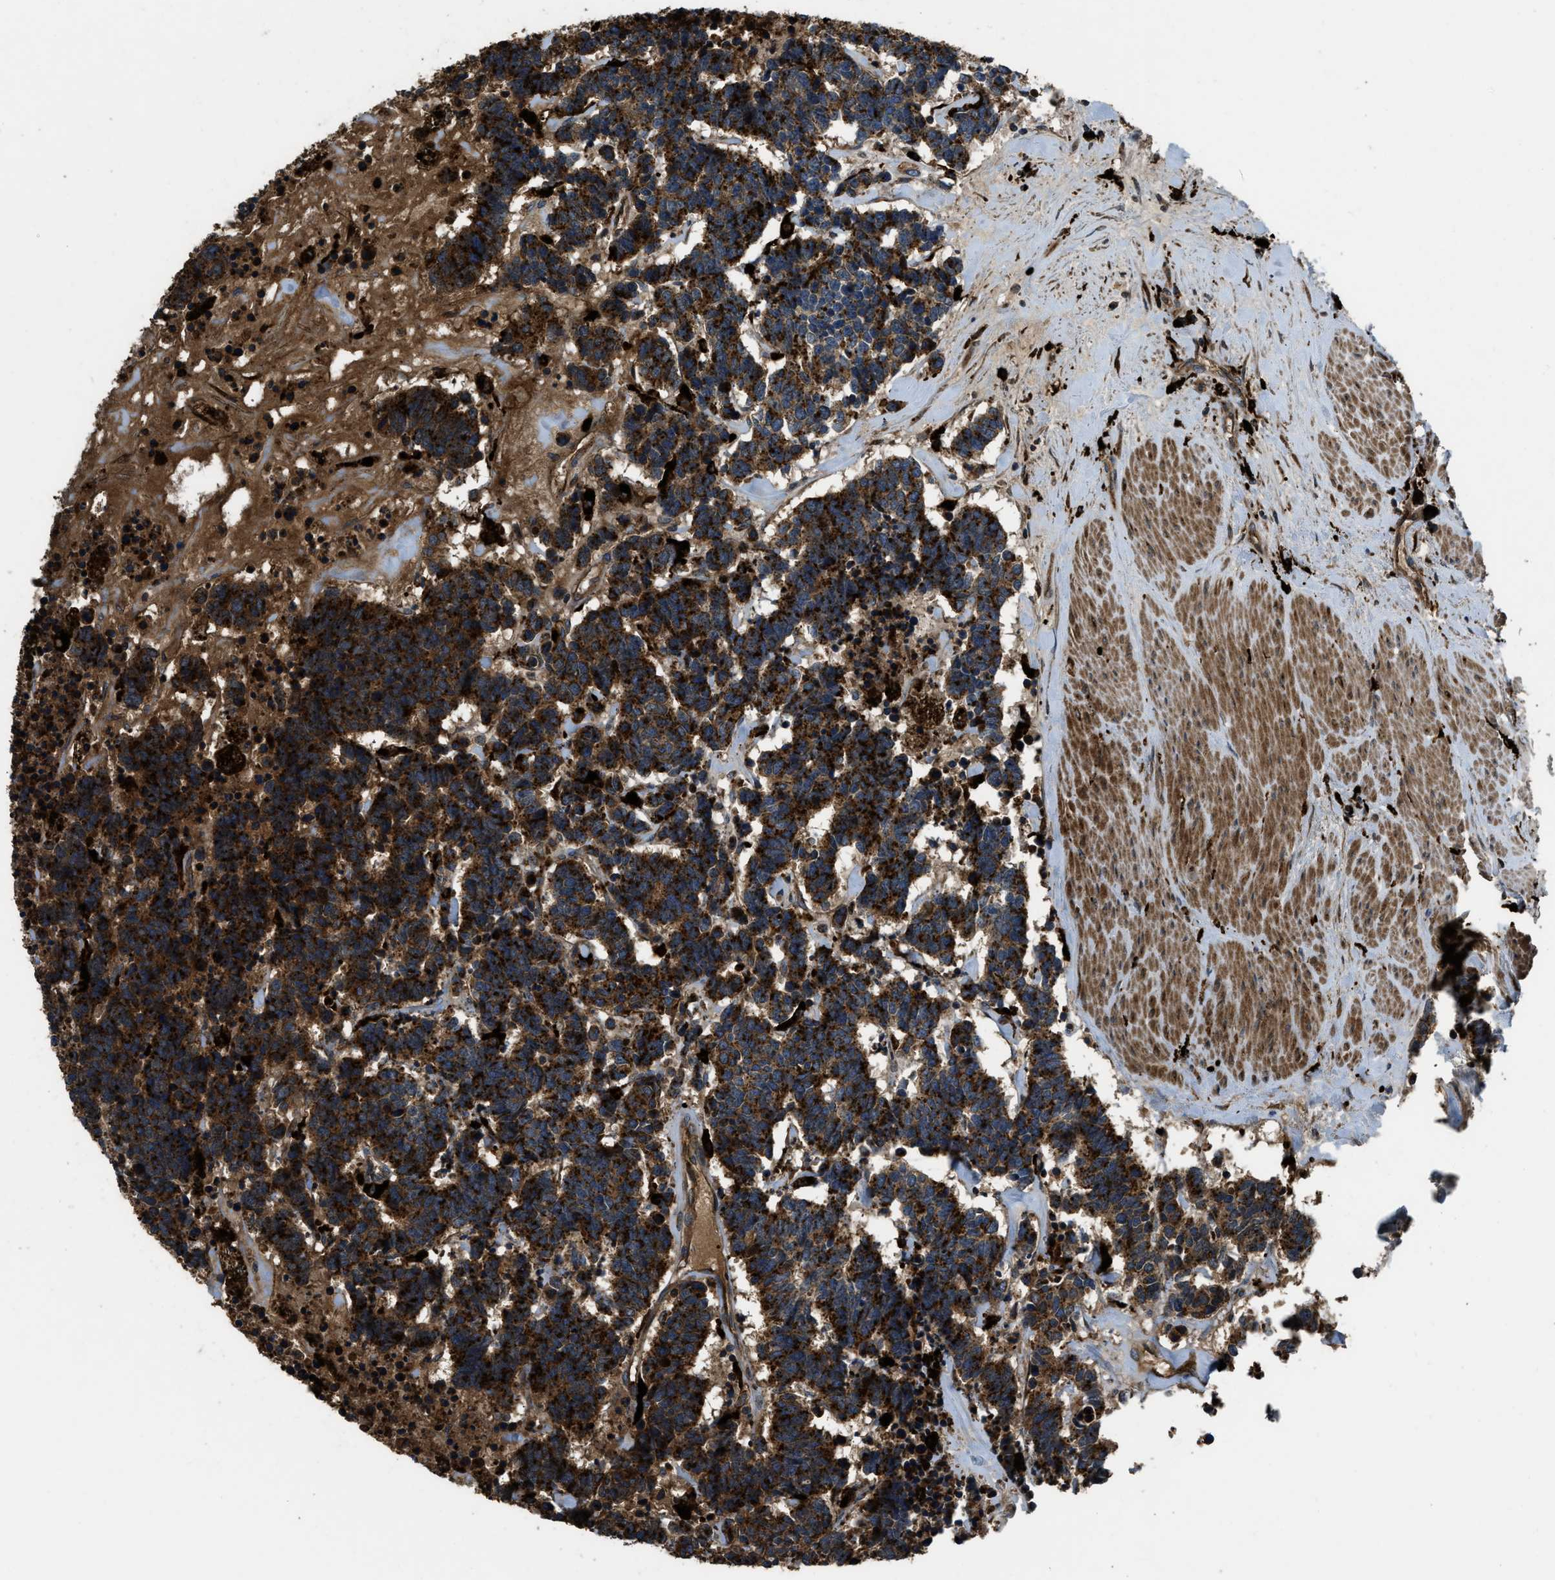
{"staining": {"intensity": "strong", "quantity": ">75%", "location": "cytoplasmic/membranous"}, "tissue": "carcinoid", "cell_type": "Tumor cells", "image_type": "cancer", "snomed": [{"axis": "morphology", "description": "Carcinoma, NOS"}, {"axis": "morphology", "description": "Carcinoid, malignant, NOS"}, {"axis": "topography", "description": "Urinary bladder"}], "caption": "DAB immunohistochemical staining of carcinoid exhibits strong cytoplasmic/membranous protein expression in about >75% of tumor cells. (brown staining indicates protein expression, while blue staining denotes nuclei).", "gene": "GGH", "patient": {"sex": "male", "age": 57}}